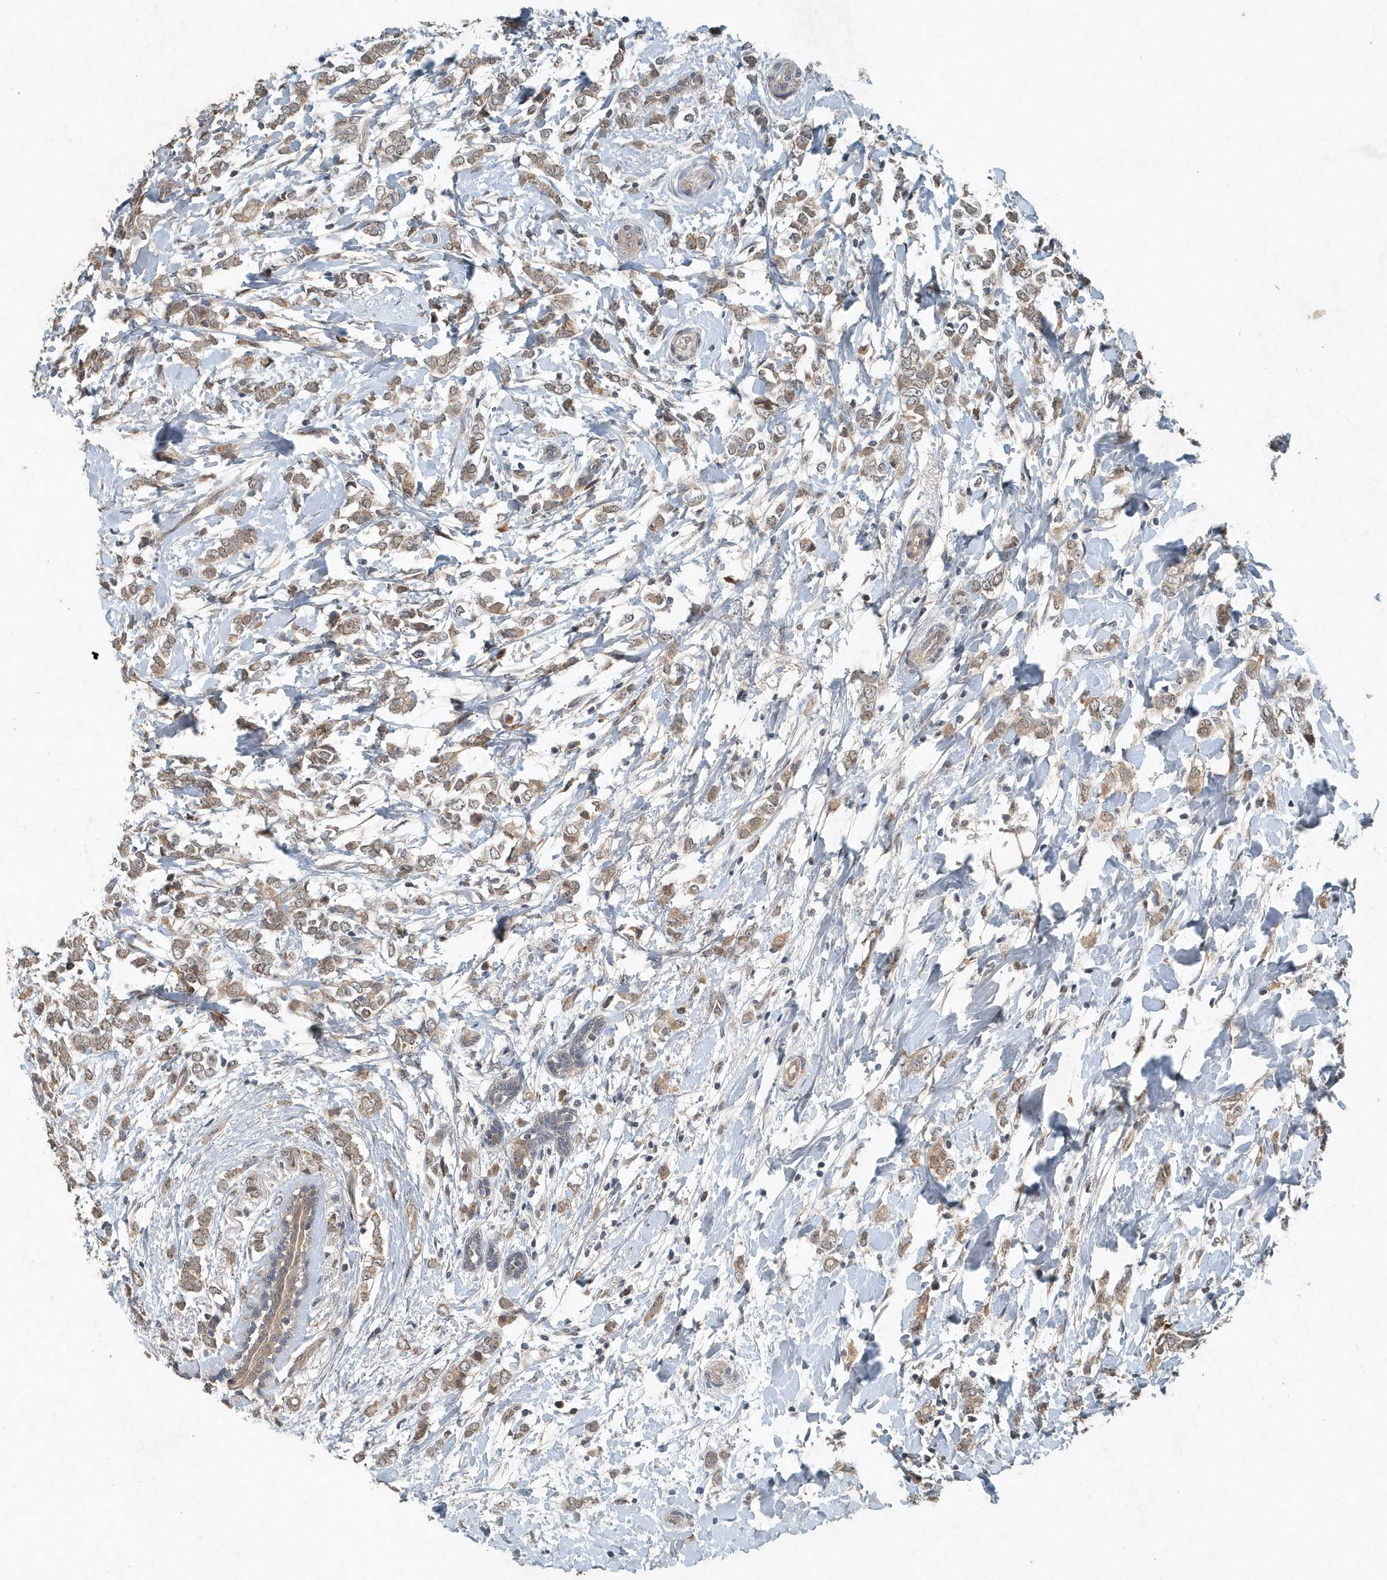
{"staining": {"intensity": "weak", "quantity": ">75%", "location": "cytoplasmic/membranous"}, "tissue": "breast cancer", "cell_type": "Tumor cells", "image_type": "cancer", "snomed": [{"axis": "morphology", "description": "Normal tissue, NOS"}, {"axis": "morphology", "description": "Lobular carcinoma"}, {"axis": "topography", "description": "Breast"}], "caption": "Immunohistochemical staining of human breast cancer exhibits low levels of weak cytoplasmic/membranous protein staining in approximately >75% of tumor cells.", "gene": "SCFD2", "patient": {"sex": "female", "age": 47}}